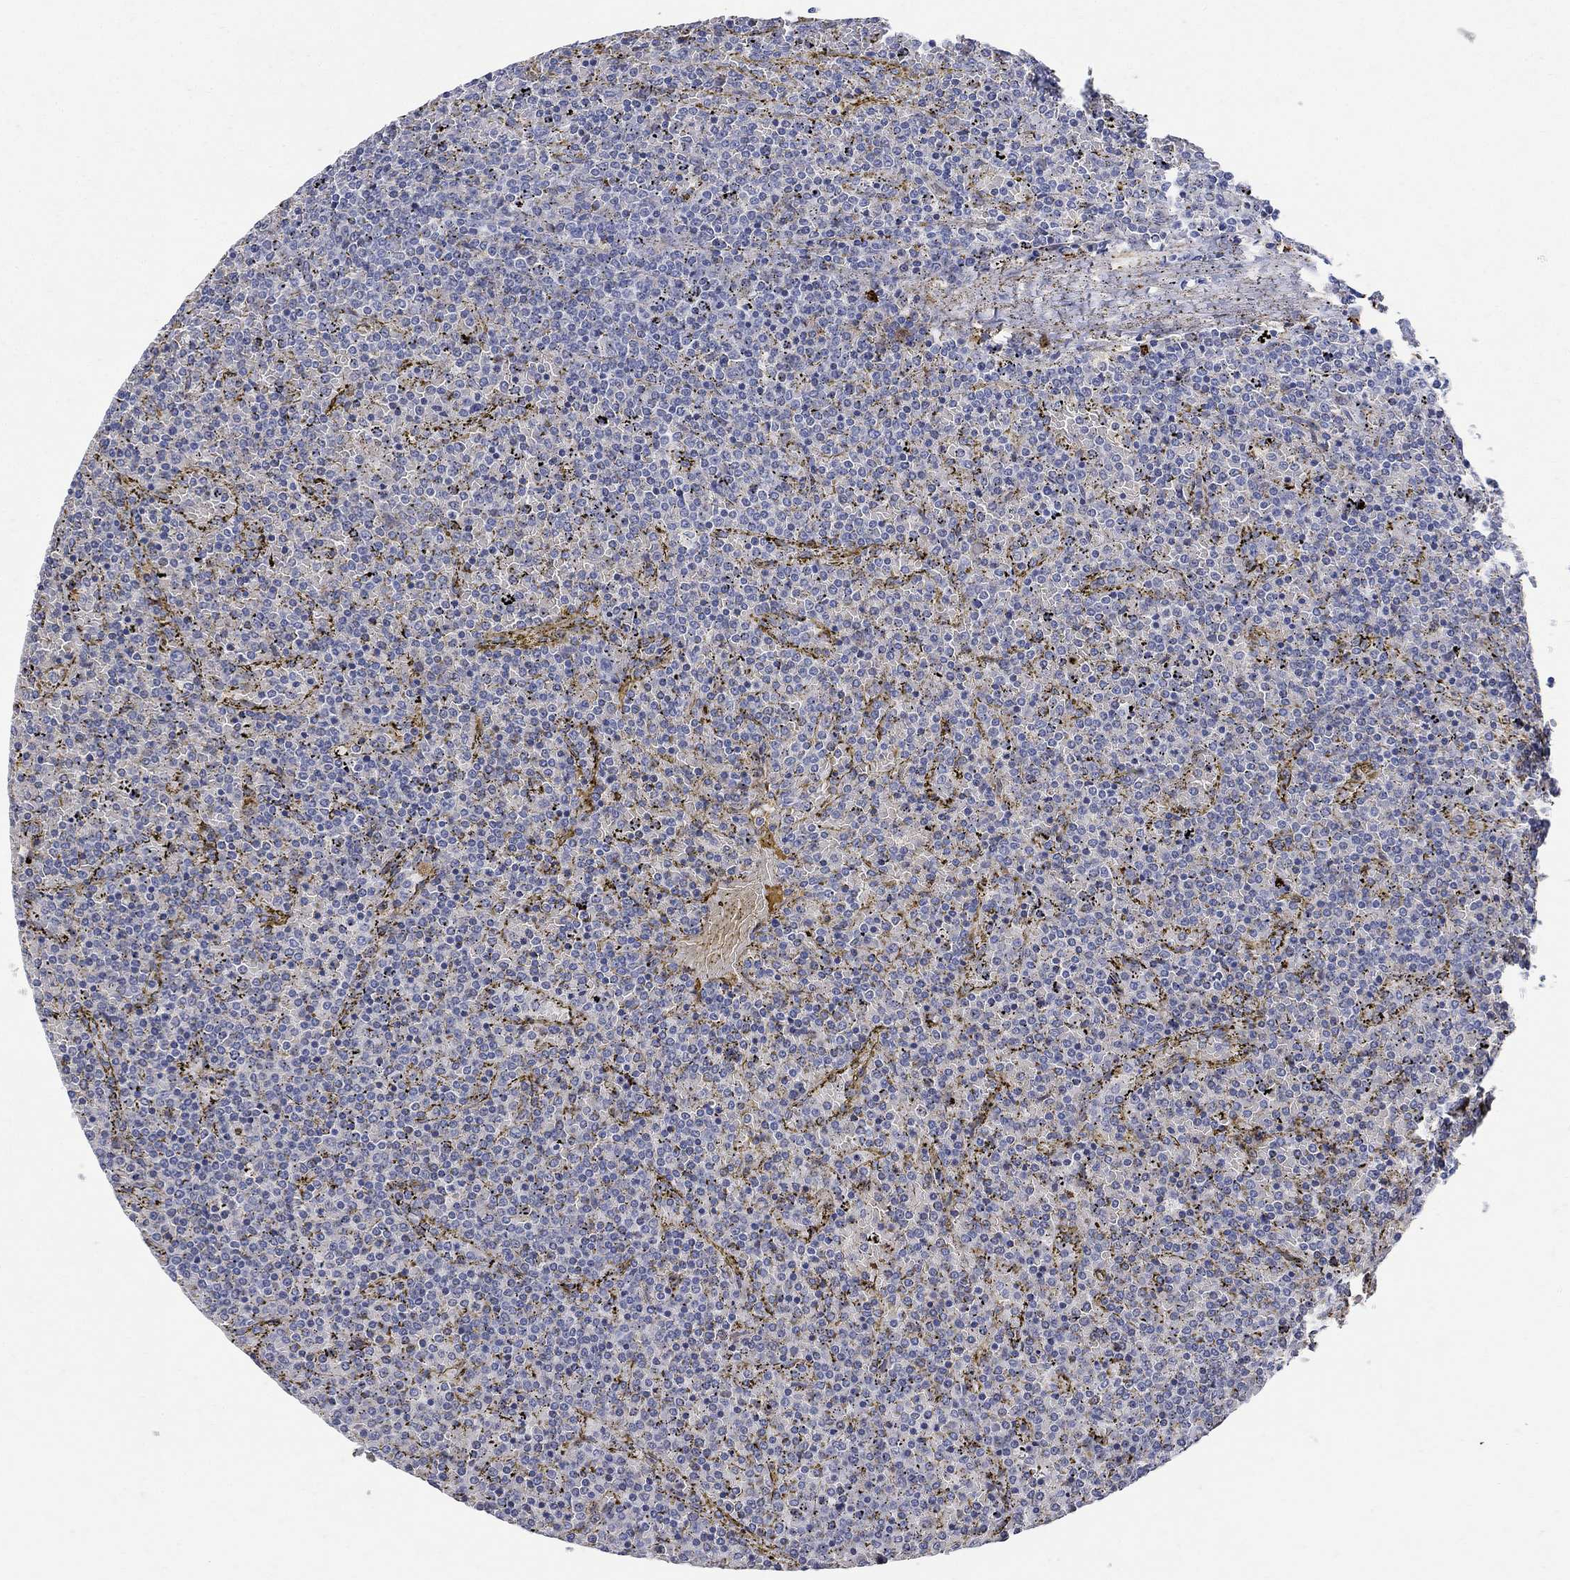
{"staining": {"intensity": "negative", "quantity": "none", "location": "none"}, "tissue": "lymphoma", "cell_type": "Tumor cells", "image_type": "cancer", "snomed": [{"axis": "morphology", "description": "Malignant lymphoma, non-Hodgkin's type, Low grade"}, {"axis": "topography", "description": "Spleen"}], "caption": "DAB immunohistochemical staining of low-grade malignant lymphoma, non-Hodgkin's type shows no significant expression in tumor cells.", "gene": "TGM2", "patient": {"sex": "female", "age": 77}}